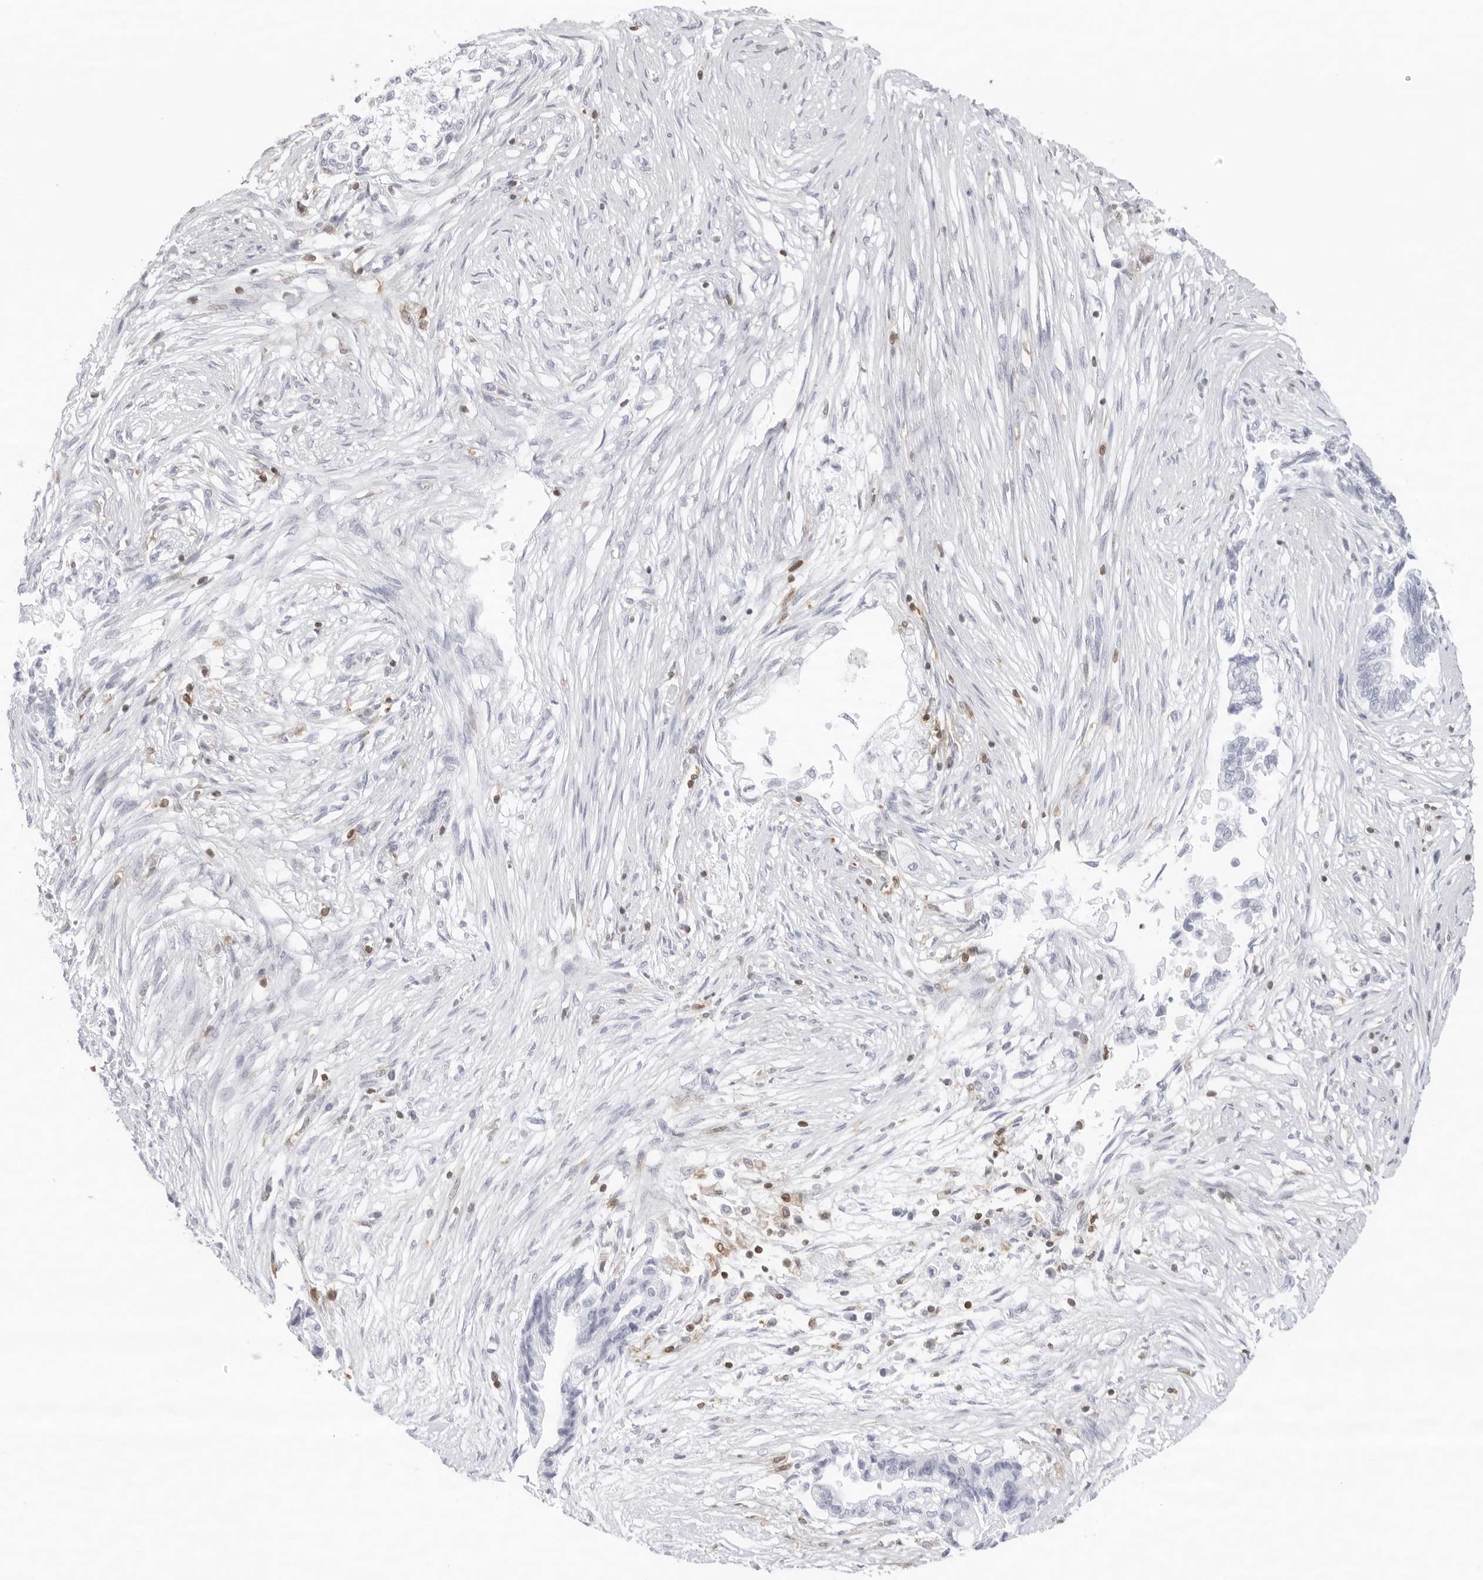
{"staining": {"intensity": "negative", "quantity": "none", "location": "none"}, "tissue": "pancreatic cancer", "cell_type": "Tumor cells", "image_type": "cancer", "snomed": [{"axis": "morphology", "description": "Adenocarcinoma, NOS"}, {"axis": "topography", "description": "Pancreas"}], "caption": "A high-resolution micrograph shows IHC staining of pancreatic cancer, which shows no significant positivity in tumor cells.", "gene": "FMNL1", "patient": {"sex": "male", "age": 72}}